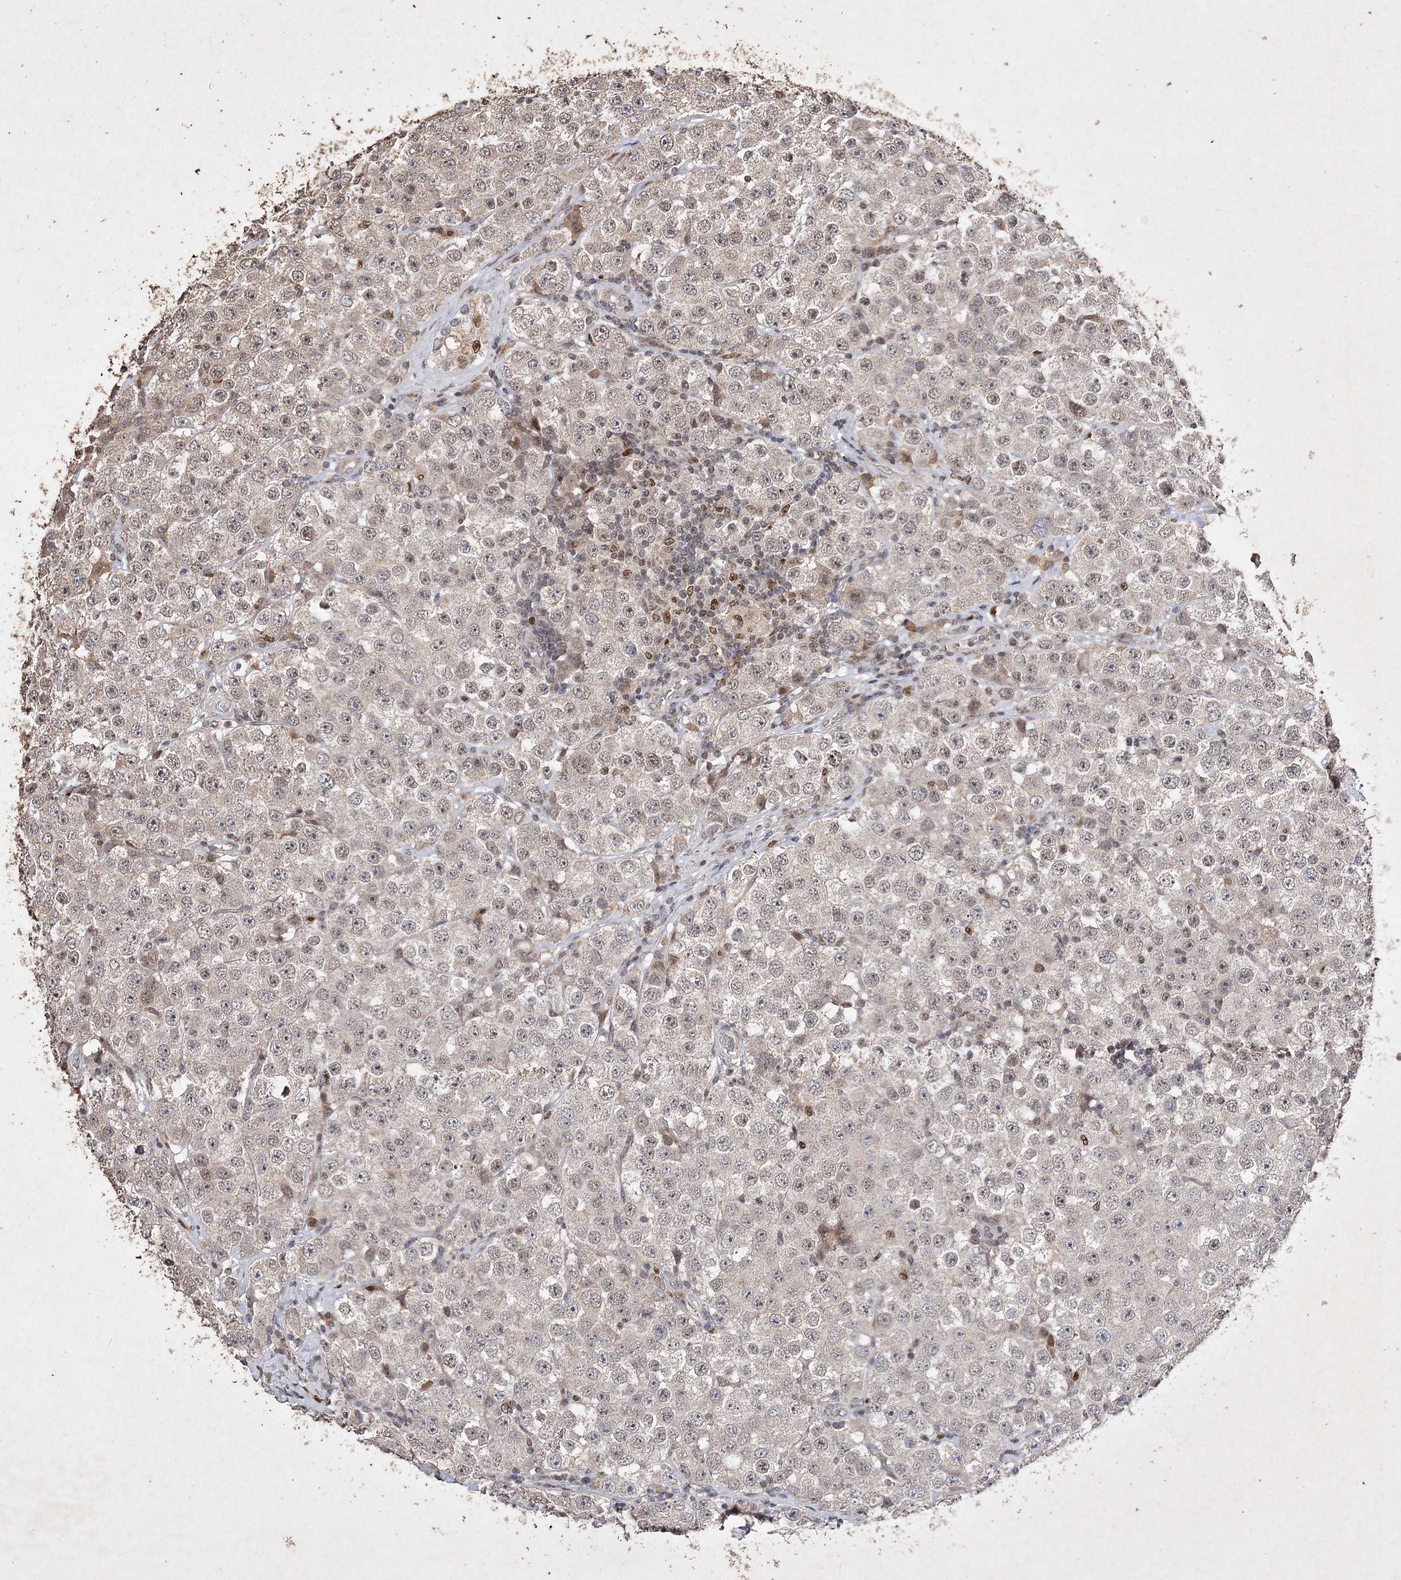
{"staining": {"intensity": "negative", "quantity": "none", "location": "none"}, "tissue": "testis cancer", "cell_type": "Tumor cells", "image_type": "cancer", "snomed": [{"axis": "morphology", "description": "Seminoma, NOS"}, {"axis": "topography", "description": "Testis"}], "caption": "The immunohistochemistry photomicrograph has no significant staining in tumor cells of testis cancer tissue.", "gene": "C3orf38", "patient": {"sex": "male", "age": 28}}